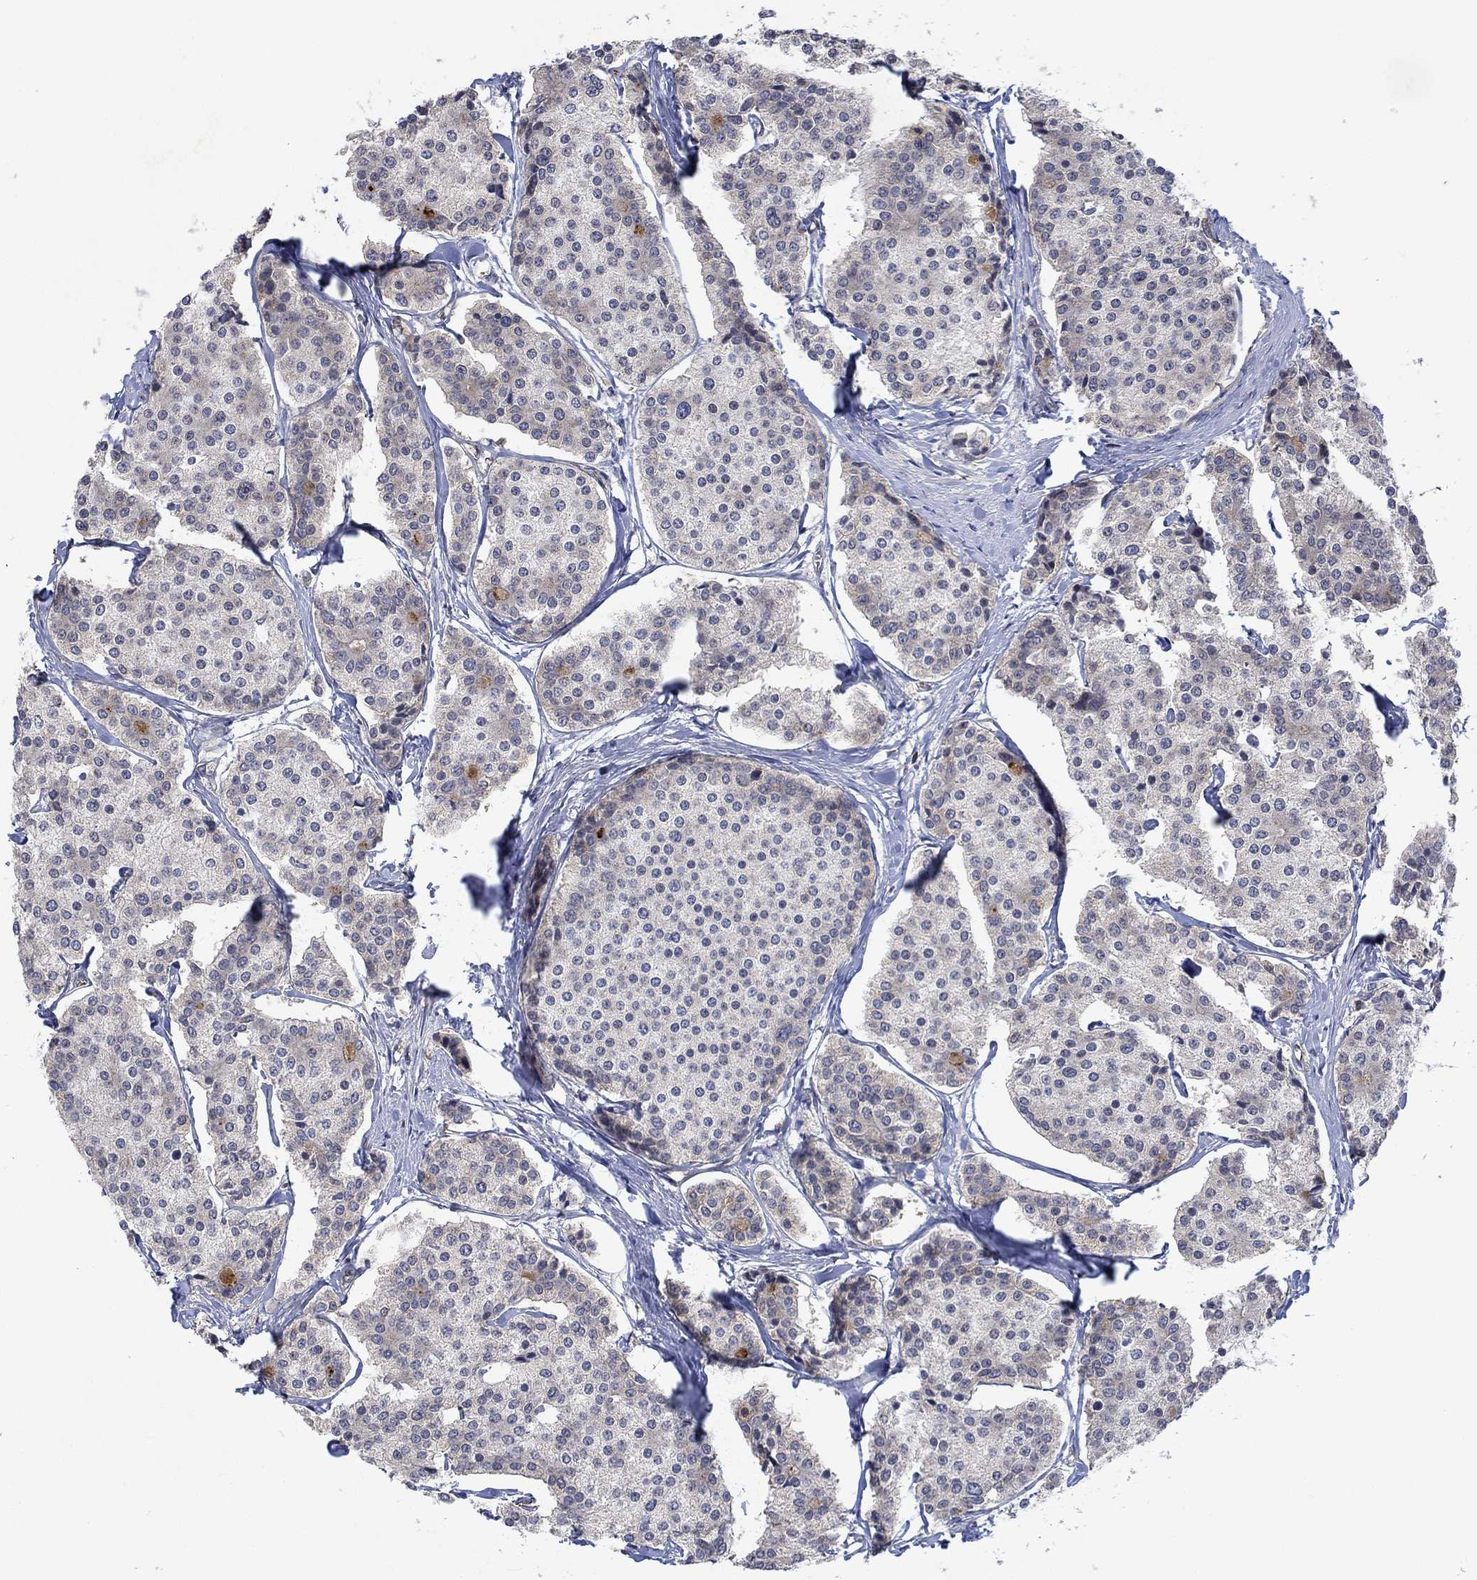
{"staining": {"intensity": "negative", "quantity": "none", "location": "none"}, "tissue": "carcinoid", "cell_type": "Tumor cells", "image_type": "cancer", "snomed": [{"axis": "morphology", "description": "Carcinoid, malignant, NOS"}, {"axis": "topography", "description": "Small intestine"}], "caption": "DAB (3,3'-diaminobenzidine) immunohistochemical staining of human carcinoid exhibits no significant expression in tumor cells.", "gene": "CAMK1D", "patient": {"sex": "female", "age": 65}}